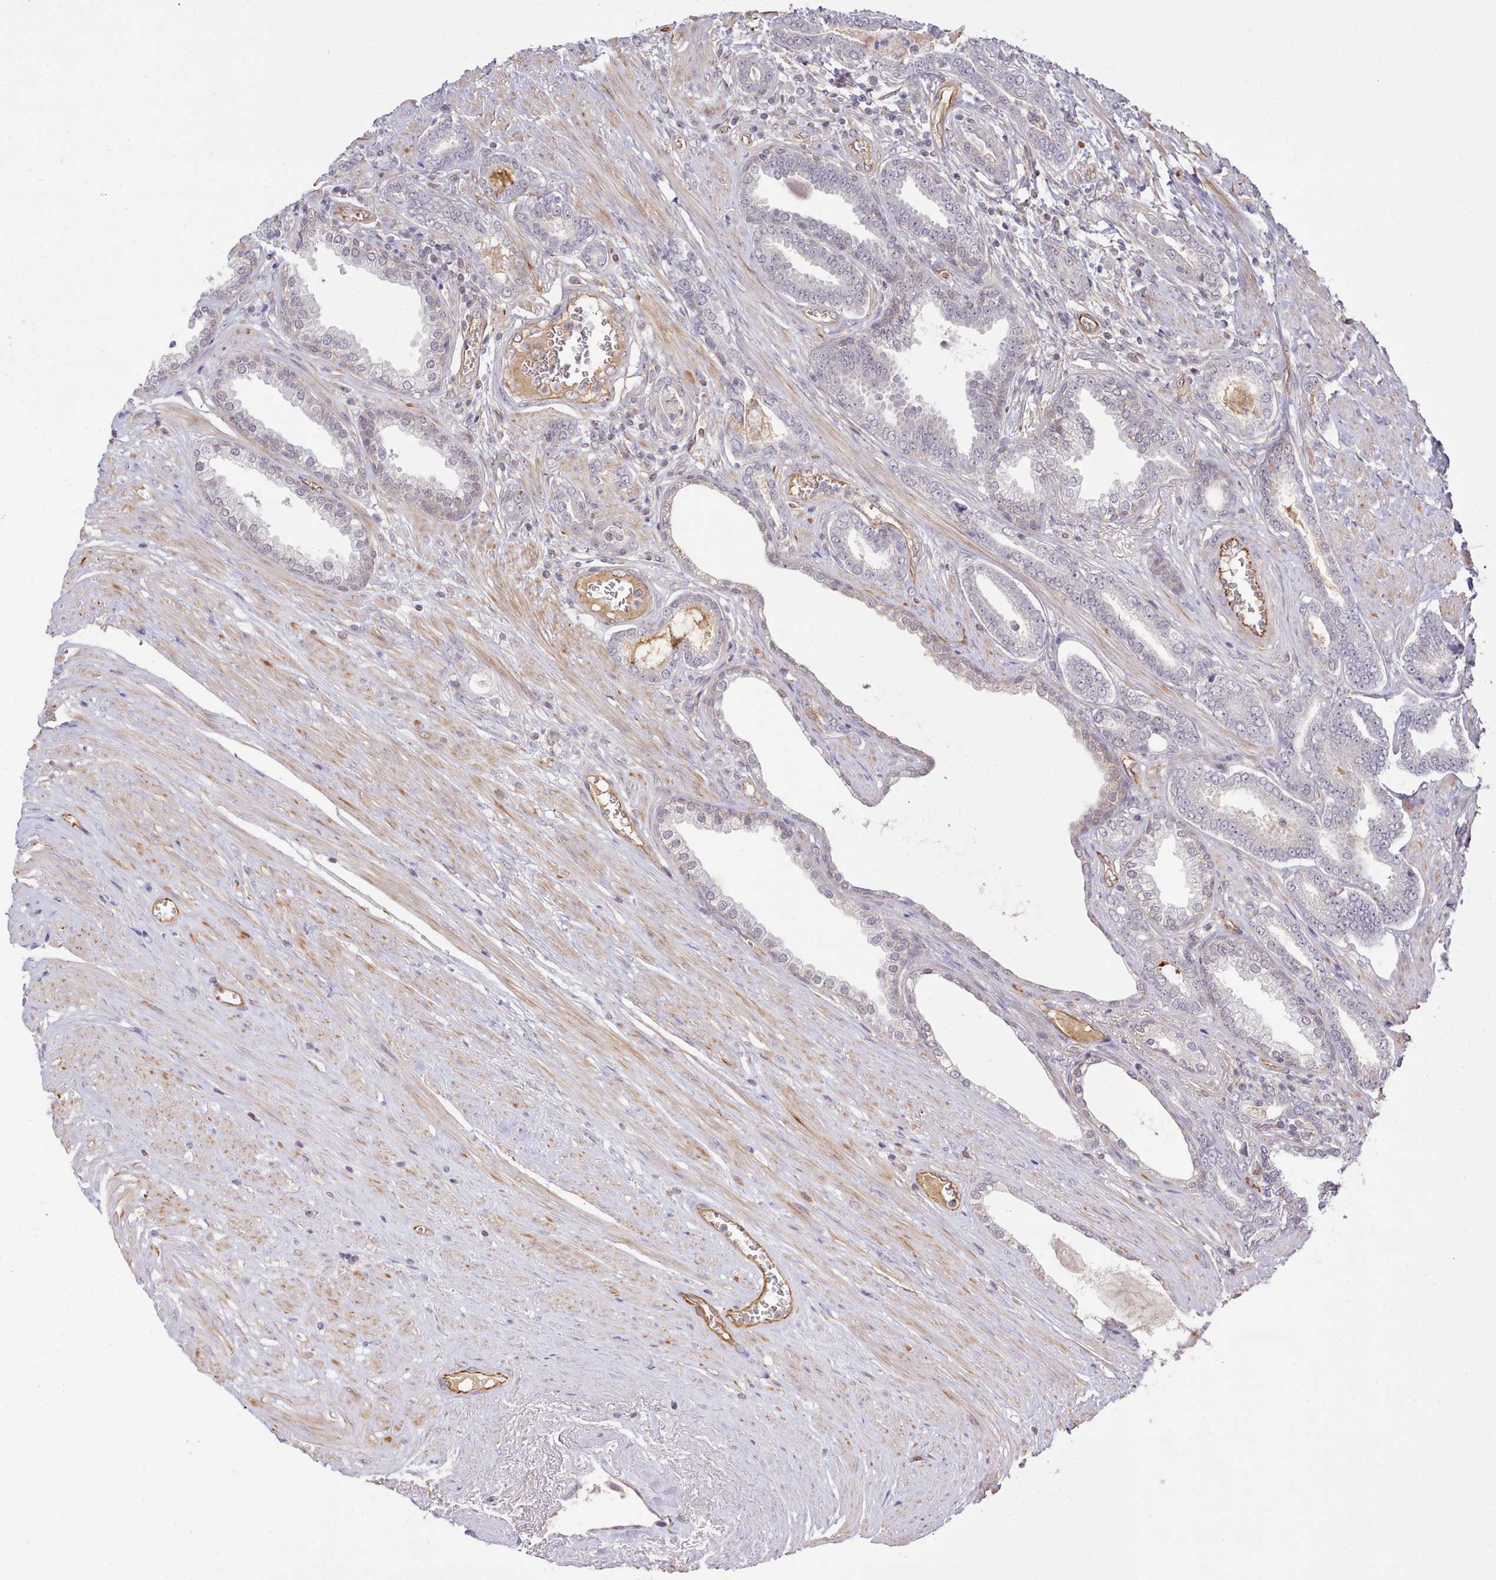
{"staining": {"intensity": "negative", "quantity": "none", "location": "none"}, "tissue": "prostate cancer", "cell_type": "Tumor cells", "image_type": "cancer", "snomed": [{"axis": "morphology", "description": "Adenocarcinoma, NOS"}, {"axis": "topography", "description": "Prostate and seminal vesicle, NOS"}], "caption": "Immunohistochemistry (IHC) image of neoplastic tissue: prostate adenocarcinoma stained with DAB reveals no significant protein expression in tumor cells.", "gene": "ZC3H13", "patient": {"sex": "male", "age": 76}}